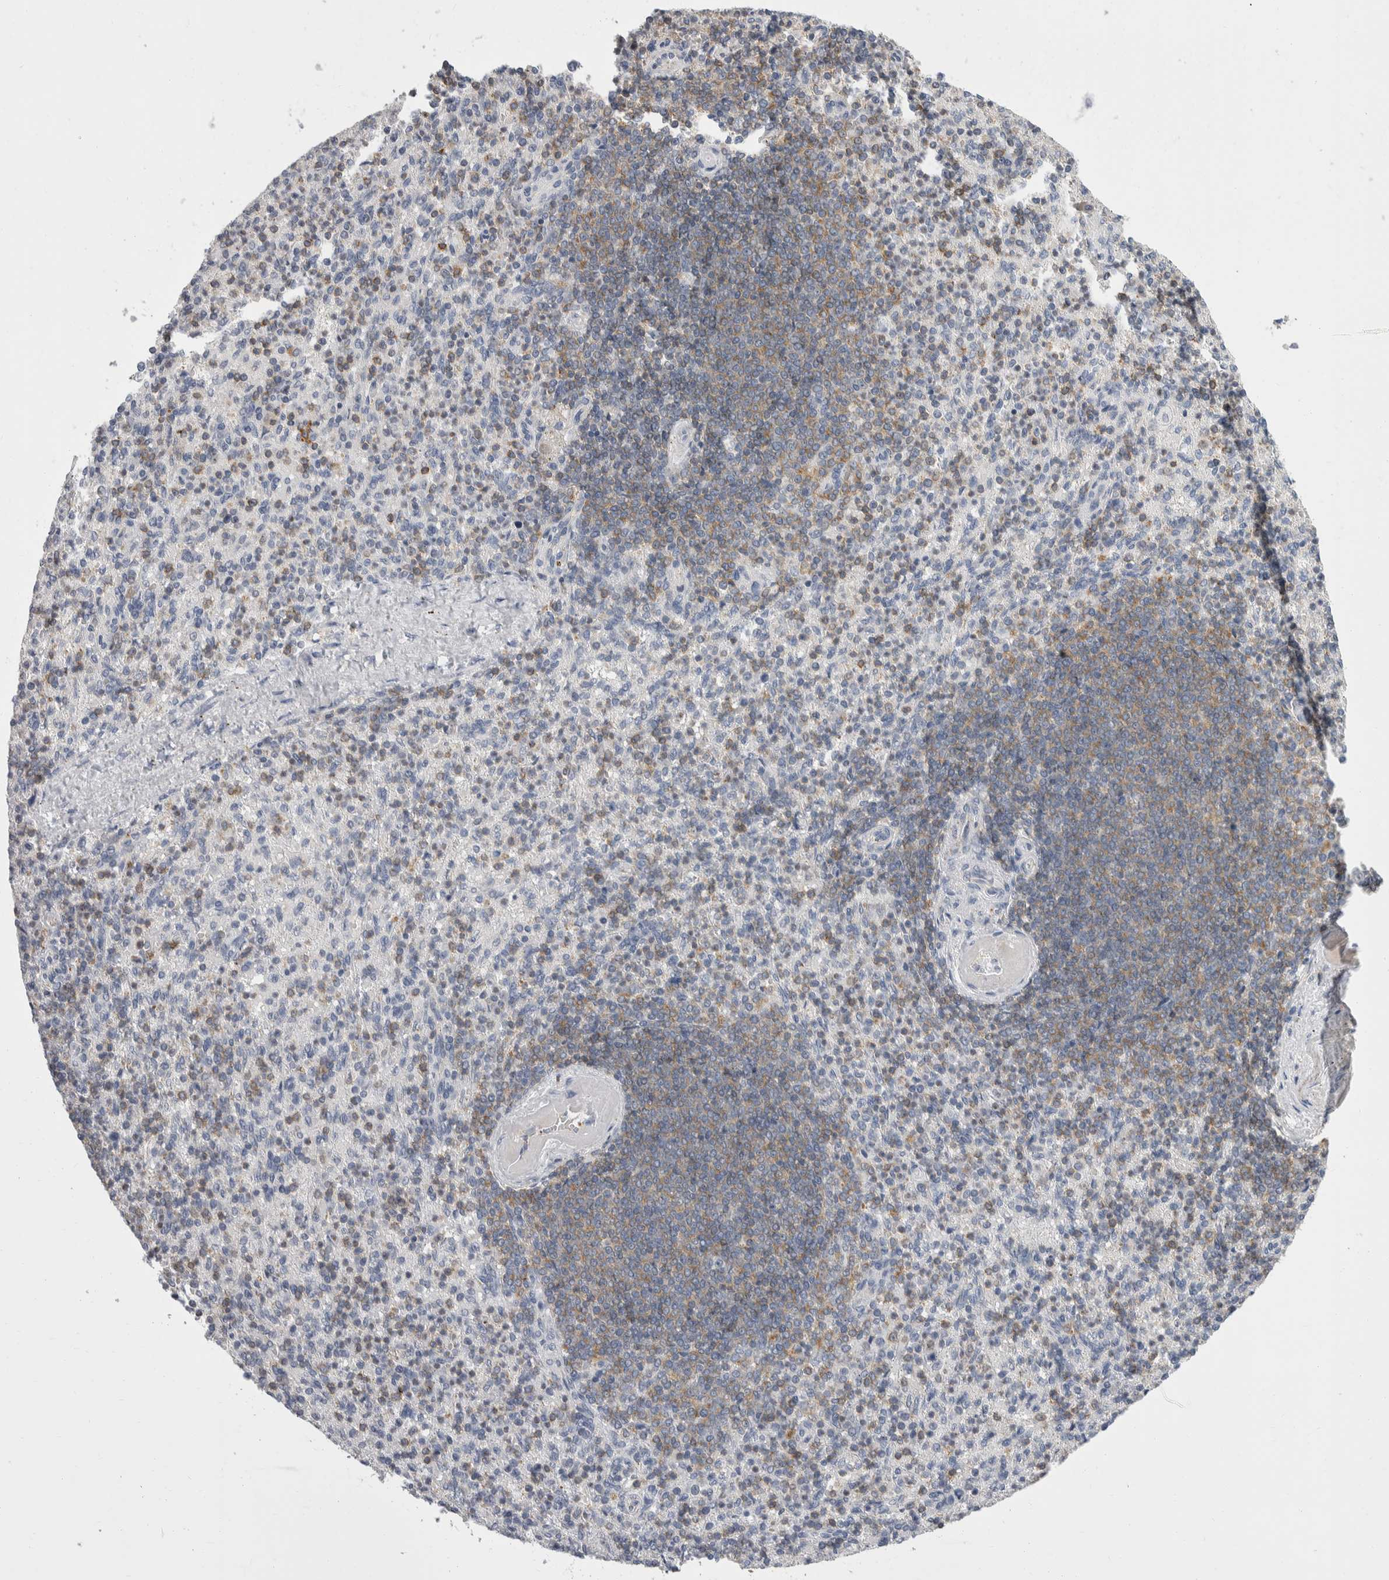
{"staining": {"intensity": "moderate", "quantity": "<25%", "location": "cytoplasmic/membranous"}, "tissue": "spleen", "cell_type": "Cells in red pulp", "image_type": "normal", "snomed": [{"axis": "morphology", "description": "Normal tissue, NOS"}, {"axis": "topography", "description": "Spleen"}], "caption": "The histopathology image reveals a brown stain indicating the presence of a protein in the cytoplasmic/membranous of cells in red pulp in spleen.", "gene": "CEP295NL", "patient": {"sex": "female", "age": 74}}